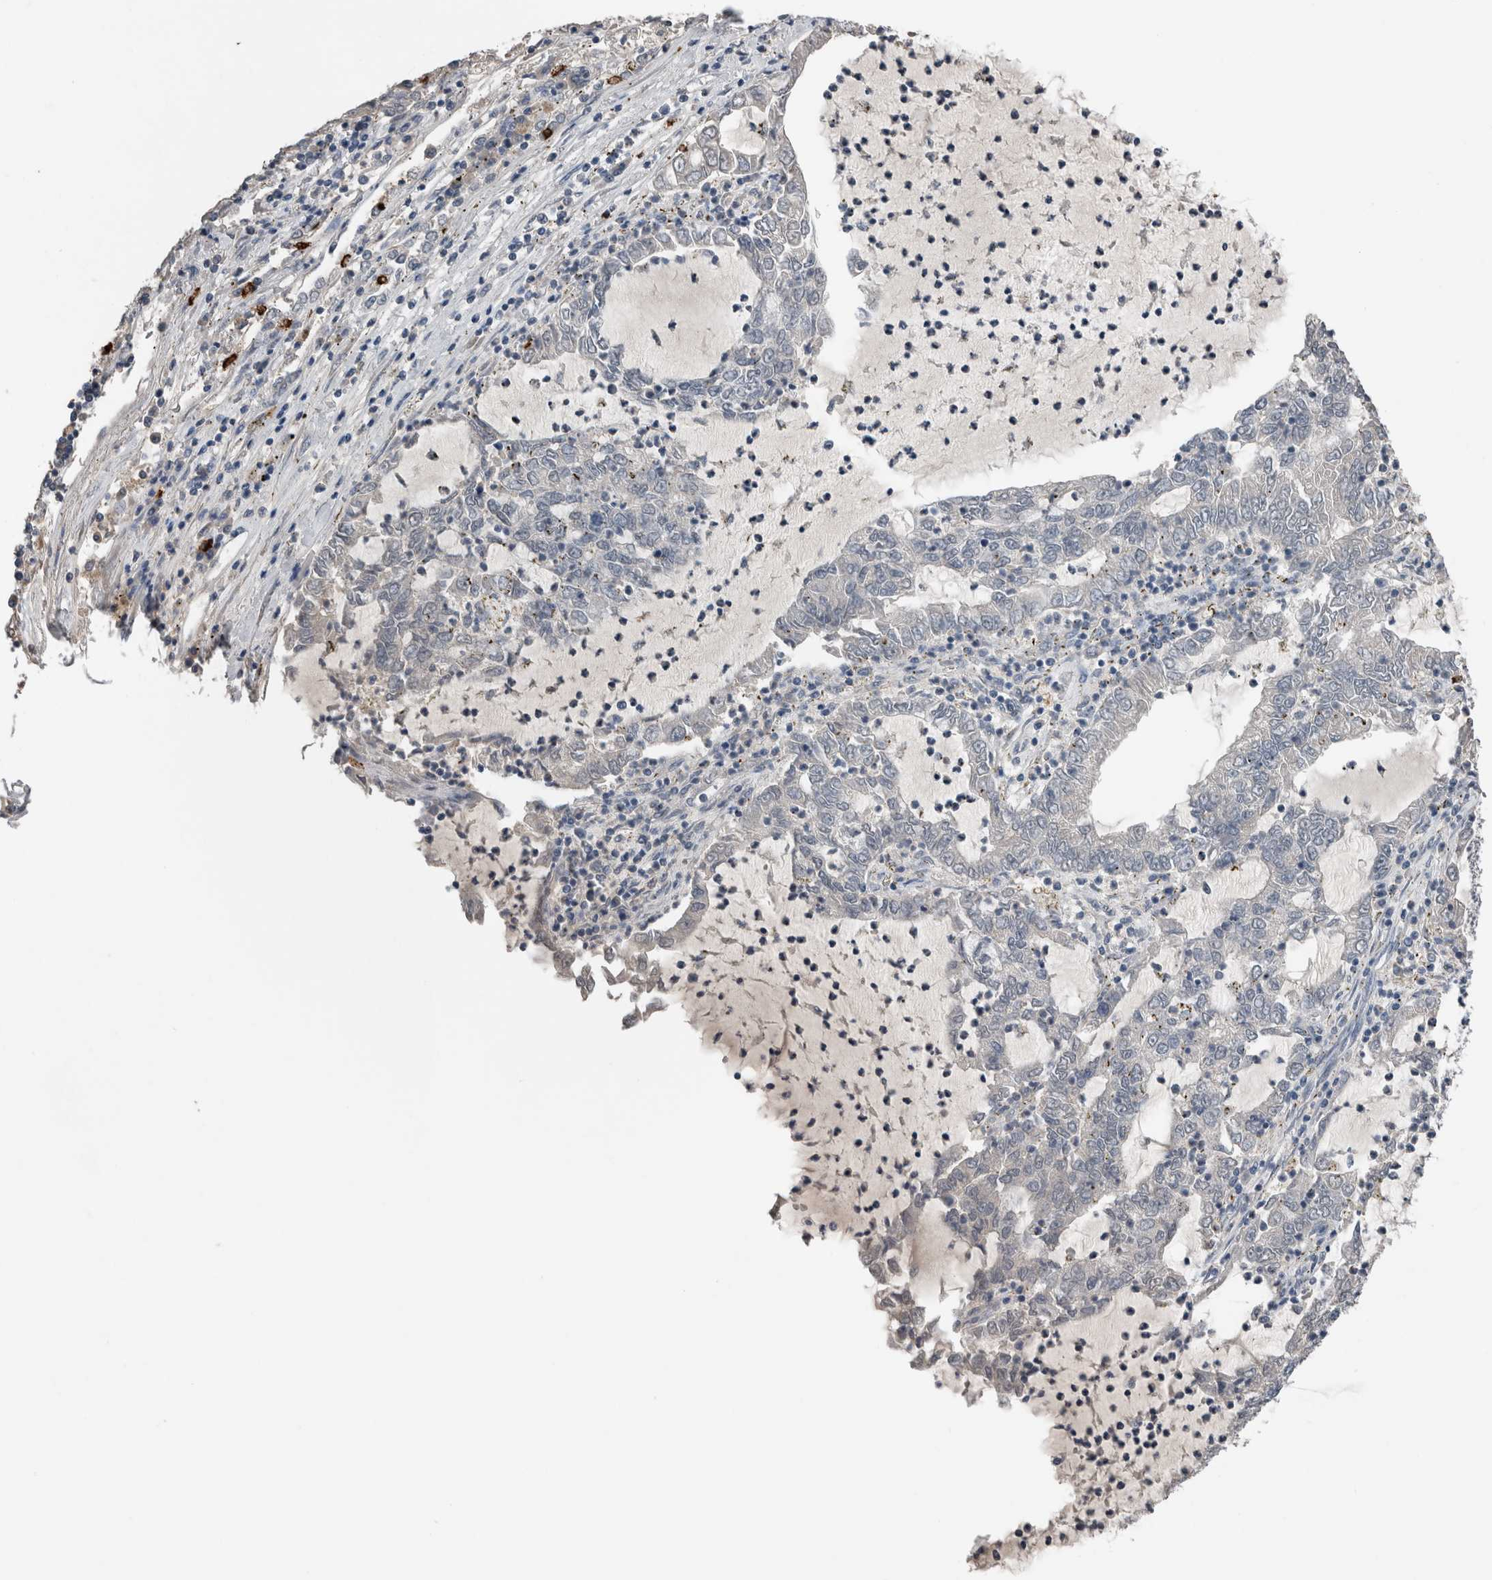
{"staining": {"intensity": "negative", "quantity": "none", "location": "none"}, "tissue": "lung cancer", "cell_type": "Tumor cells", "image_type": "cancer", "snomed": [{"axis": "morphology", "description": "Adenocarcinoma, NOS"}, {"axis": "topography", "description": "Lung"}], "caption": "Tumor cells are negative for protein expression in human lung adenocarcinoma.", "gene": "CRNN", "patient": {"sex": "female", "age": 51}}